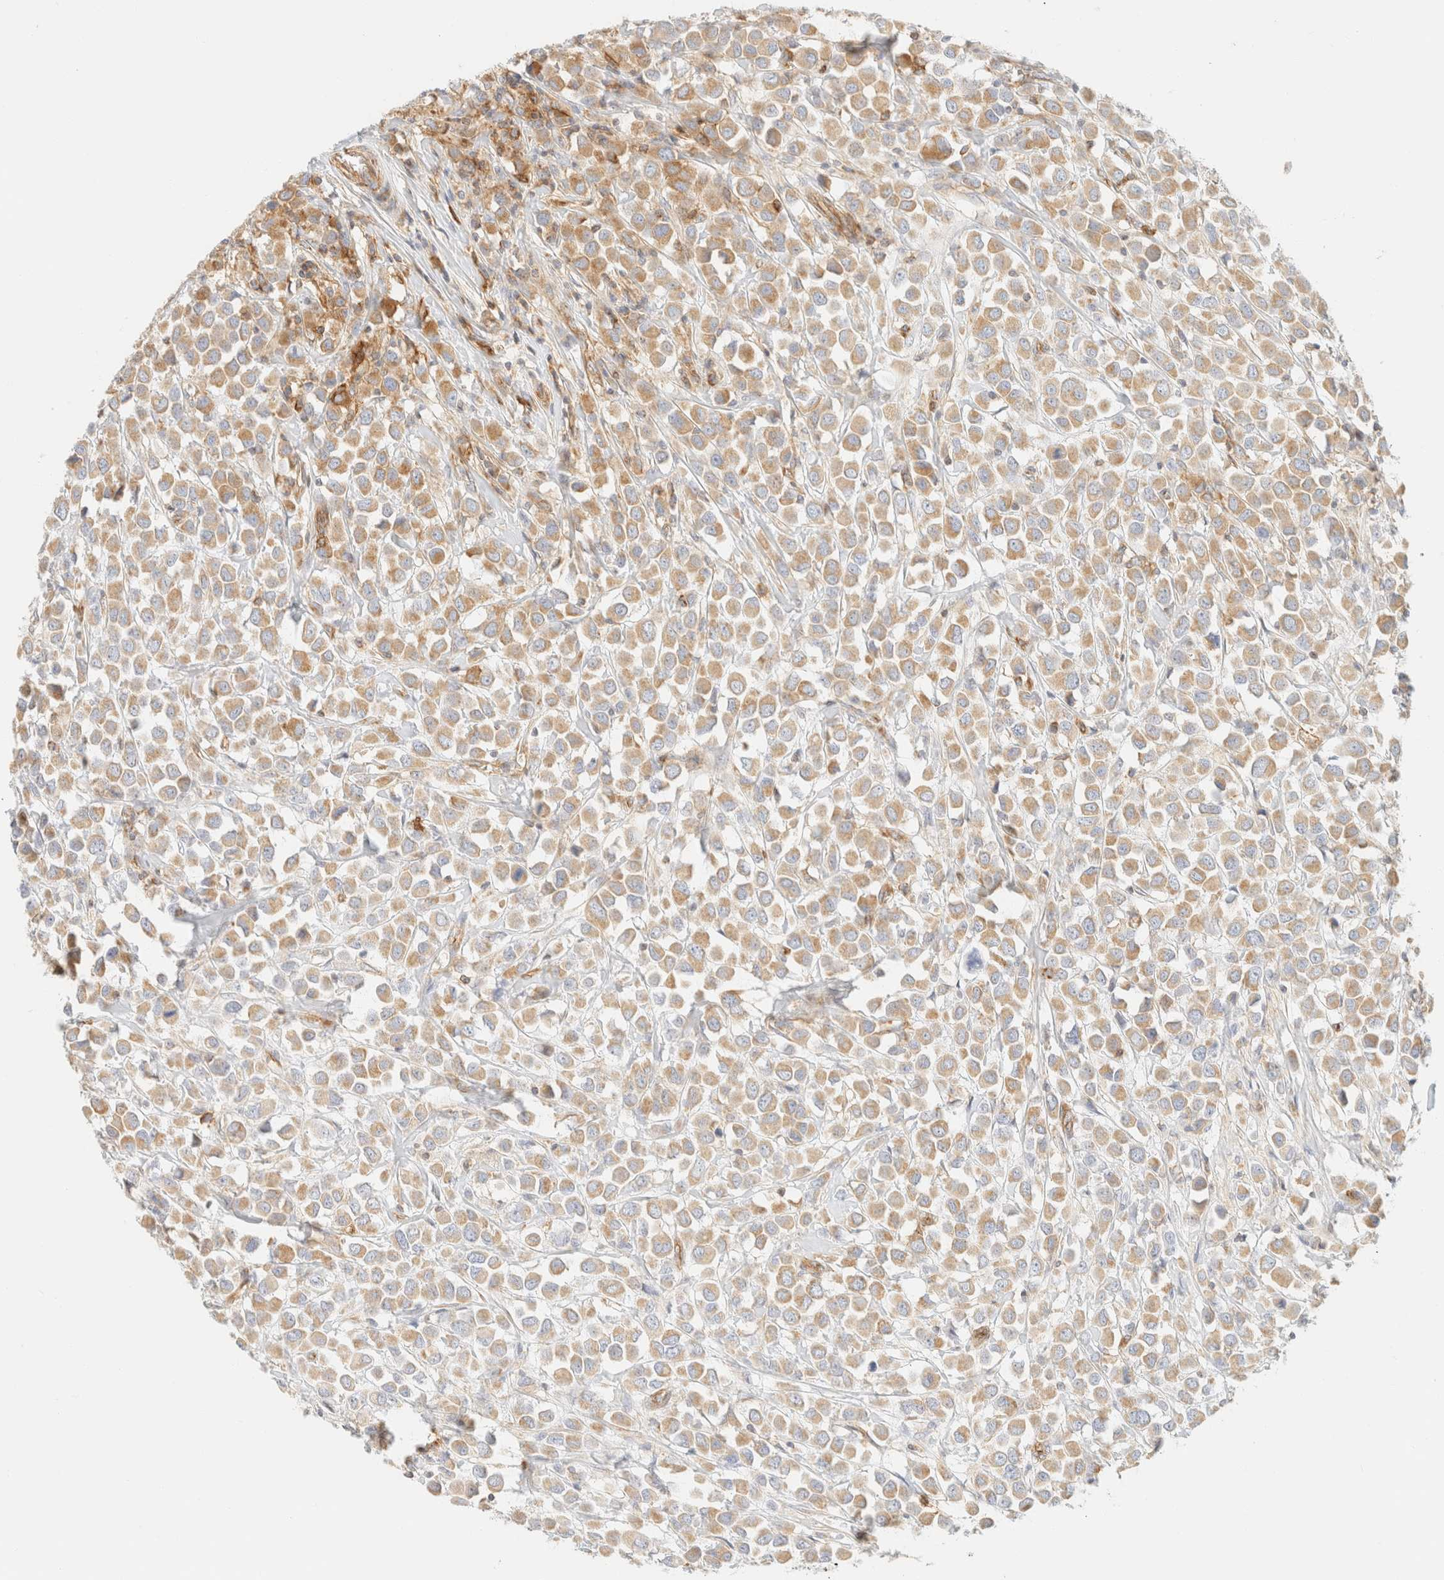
{"staining": {"intensity": "moderate", "quantity": ">75%", "location": "cytoplasmic/membranous"}, "tissue": "breast cancer", "cell_type": "Tumor cells", "image_type": "cancer", "snomed": [{"axis": "morphology", "description": "Duct carcinoma"}, {"axis": "topography", "description": "Breast"}], "caption": "A brown stain highlights moderate cytoplasmic/membranous staining of a protein in breast invasive ductal carcinoma tumor cells.", "gene": "MRM3", "patient": {"sex": "female", "age": 61}}